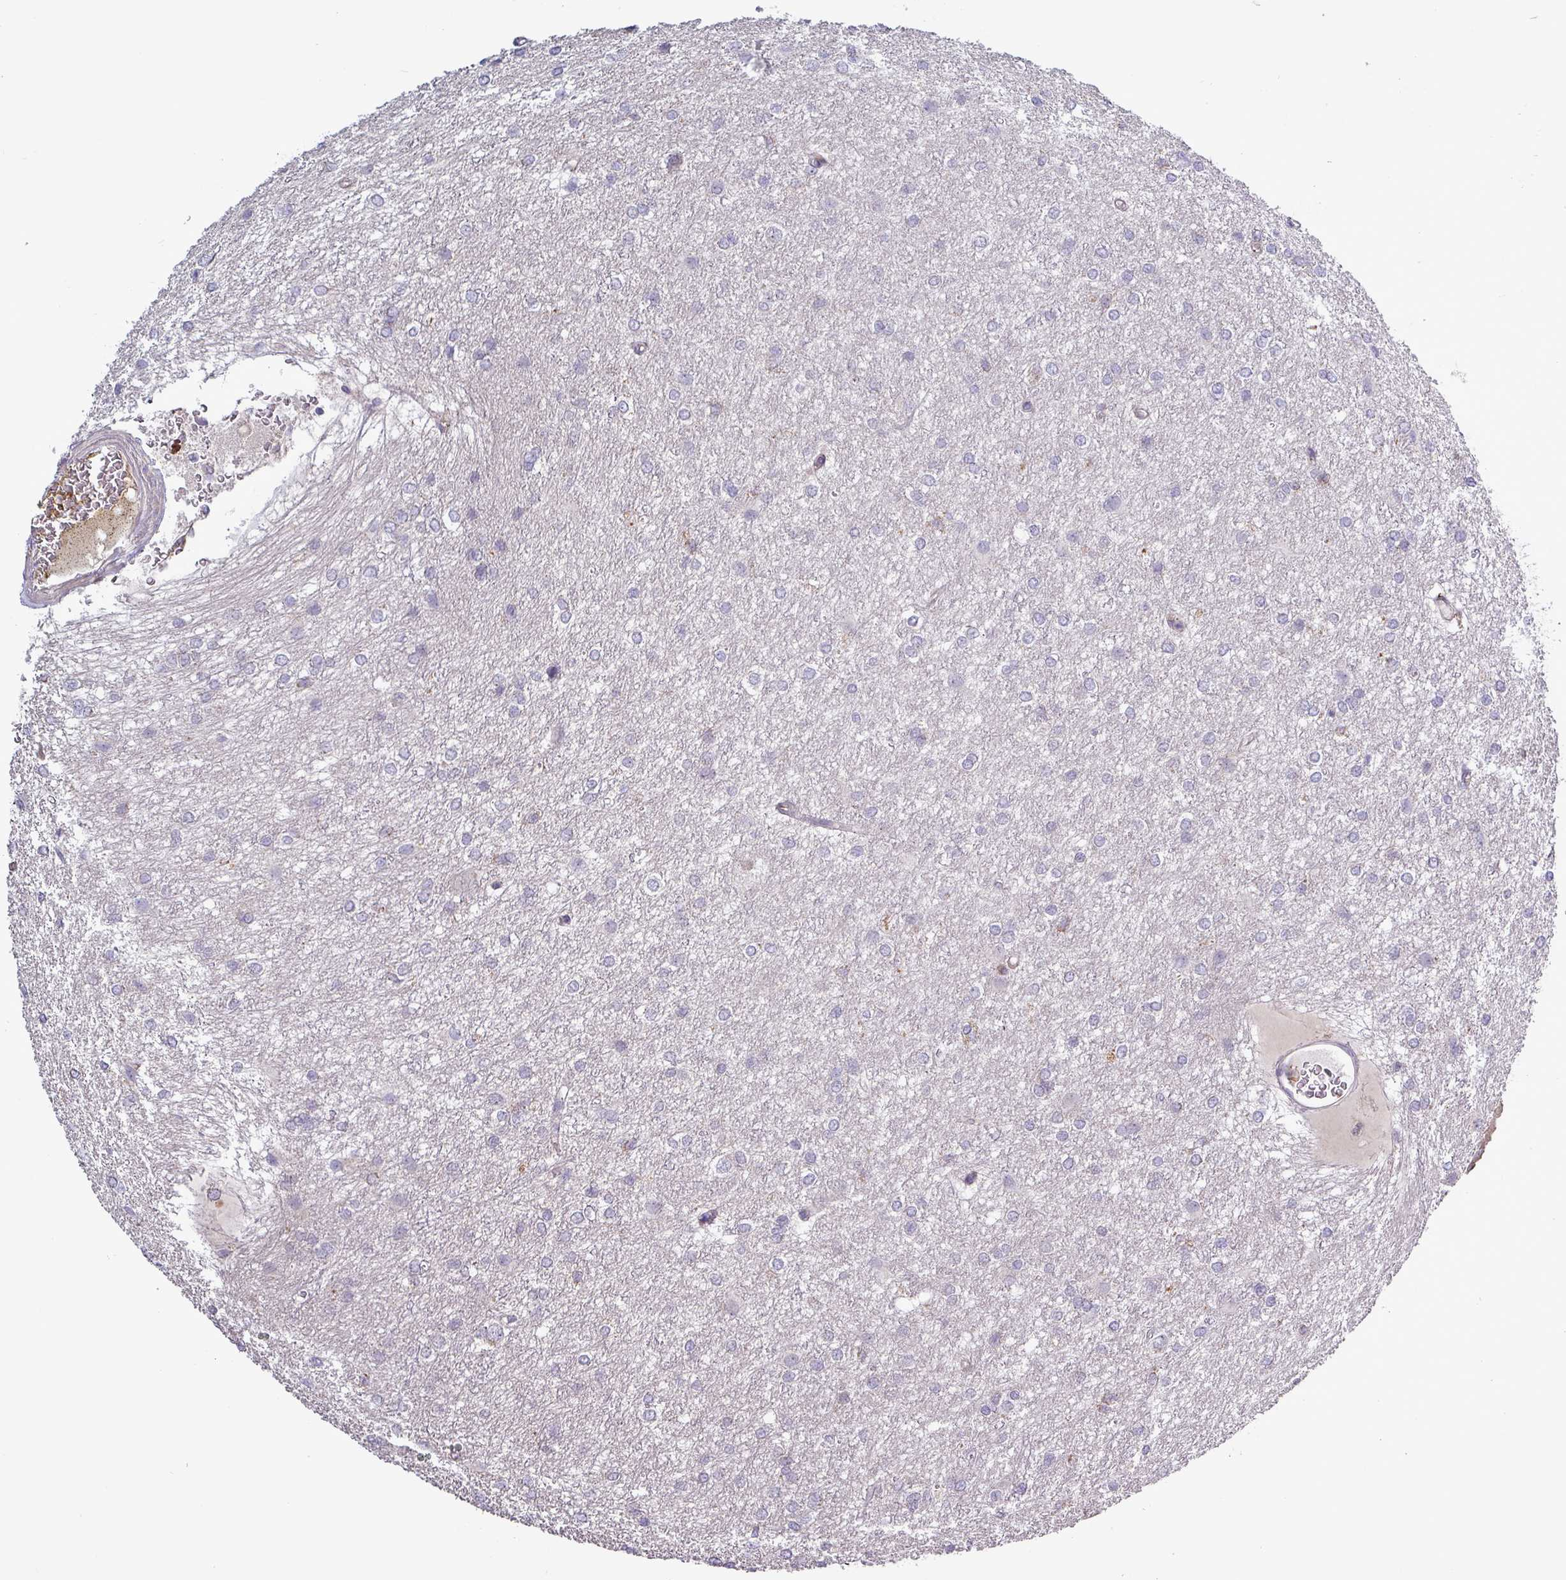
{"staining": {"intensity": "negative", "quantity": "none", "location": "none"}, "tissue": "glioma", "cell_type": "Tumor cells", "image_type": "cancer", "snomed": [{"axis": "morphology", "description": "Glioma, malignant, High grade"}, {"axis": "topography", "description": "Brain"}], "caption": "Tumor cells are negative for brown protein staining in glioma.", "gene": "PLIN2", "patient": {"sex": "female", "age": 50}}